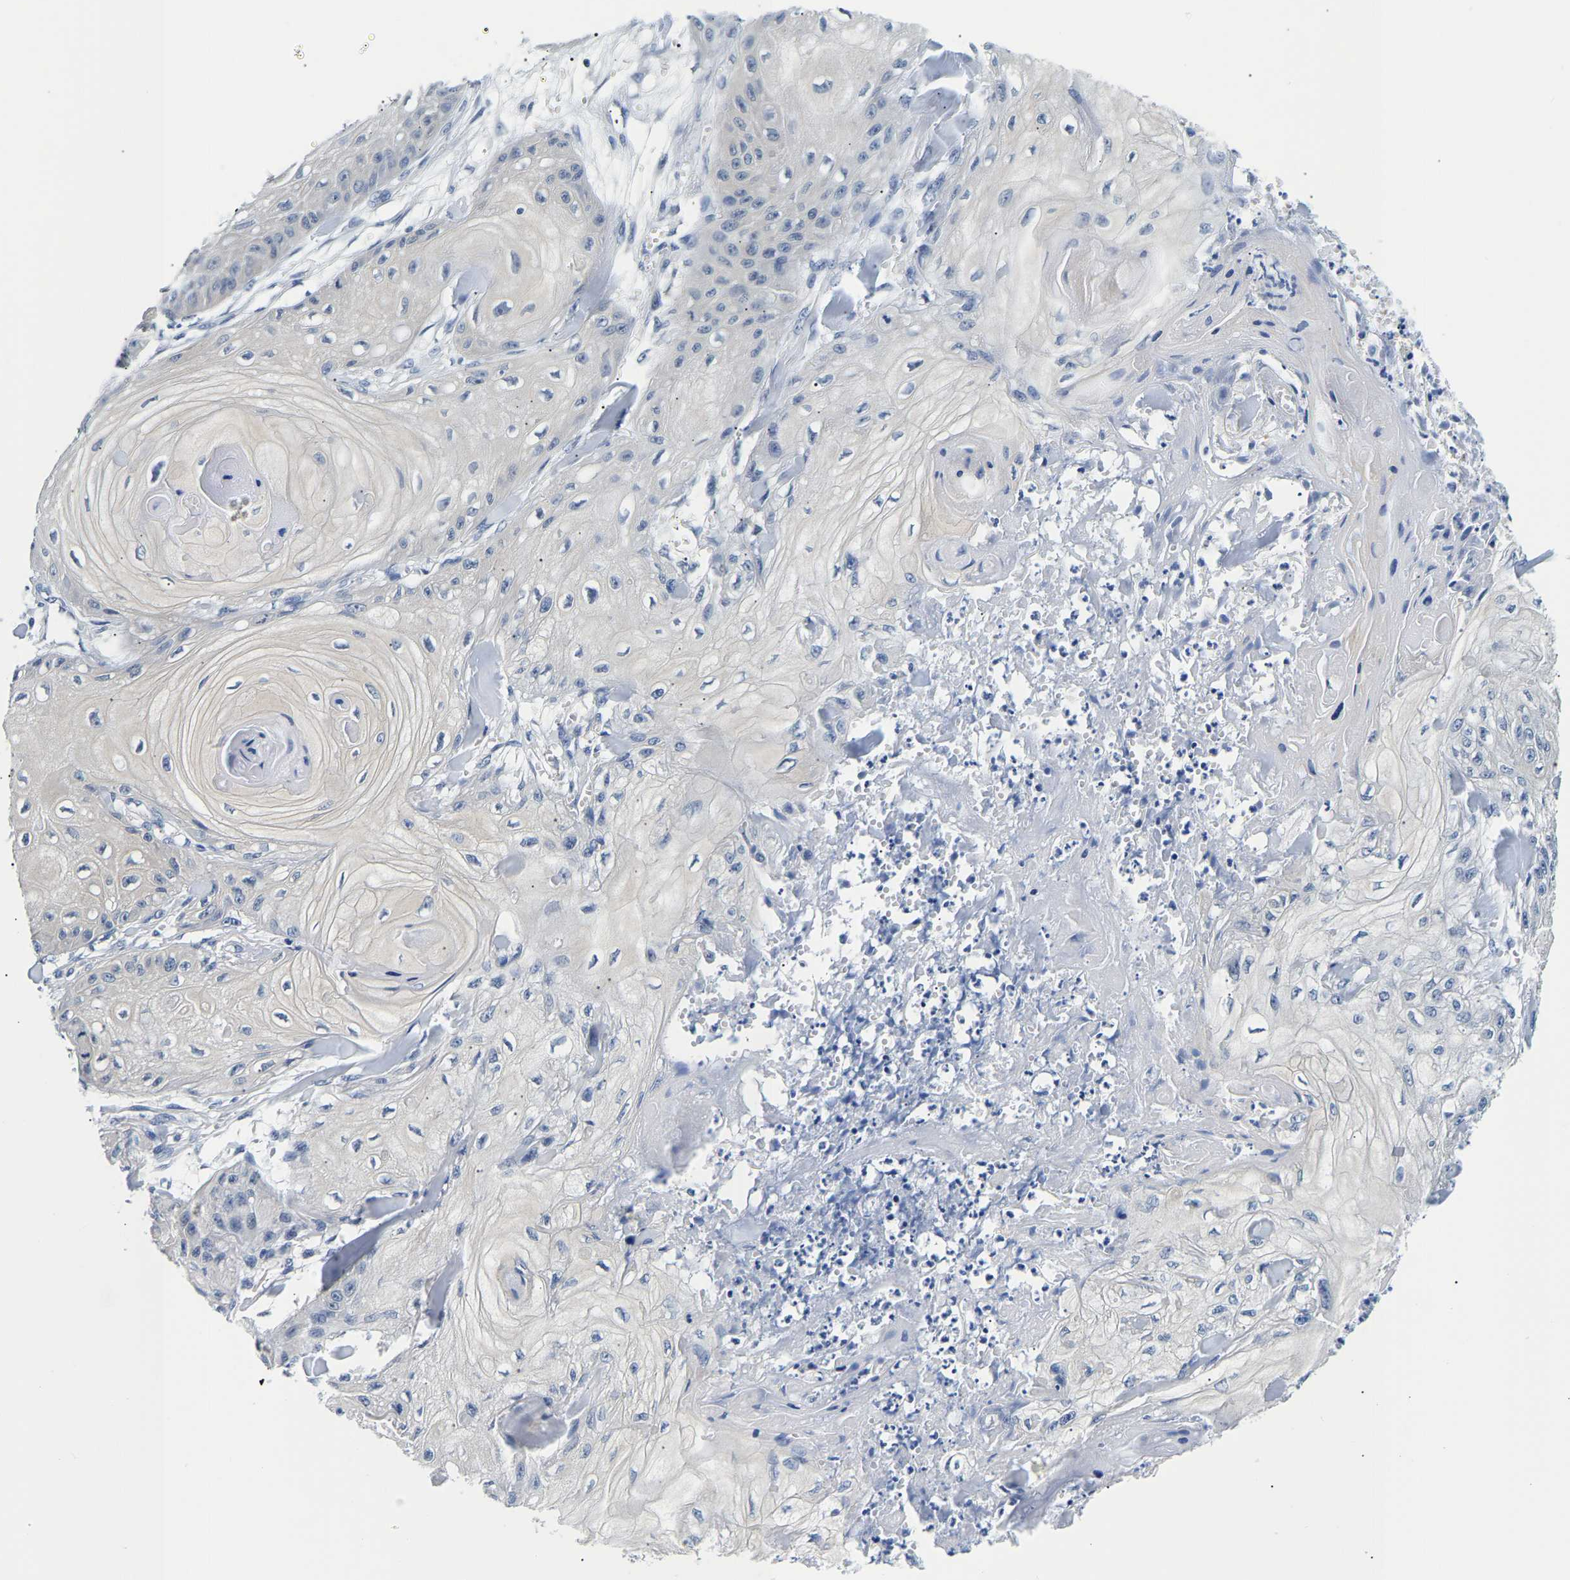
{"staining": {"intensity": "negative", "quantity": "none", "location": "none"}, "tissue": "skin cancer", "cell_type": "Tumor cells", "image_type": "cancer", "snomed": [{"axis": "morphology", "description": "Squamous cell carcinoma, NOS"}, {"axis": "topography", "description": "Skin"}], "caption": "This is a image of immunohistochemistry (IHC) staining of skin cancer (squamous cell carcinoma), which shows no staining in tumor cells. Brightfield microscopy of IHC stained with DAB (brown) and hematoxylin (blue), captured at high magnification.", "gene": "UCHL3", "patient": {"sex": "male", "age": 74}}